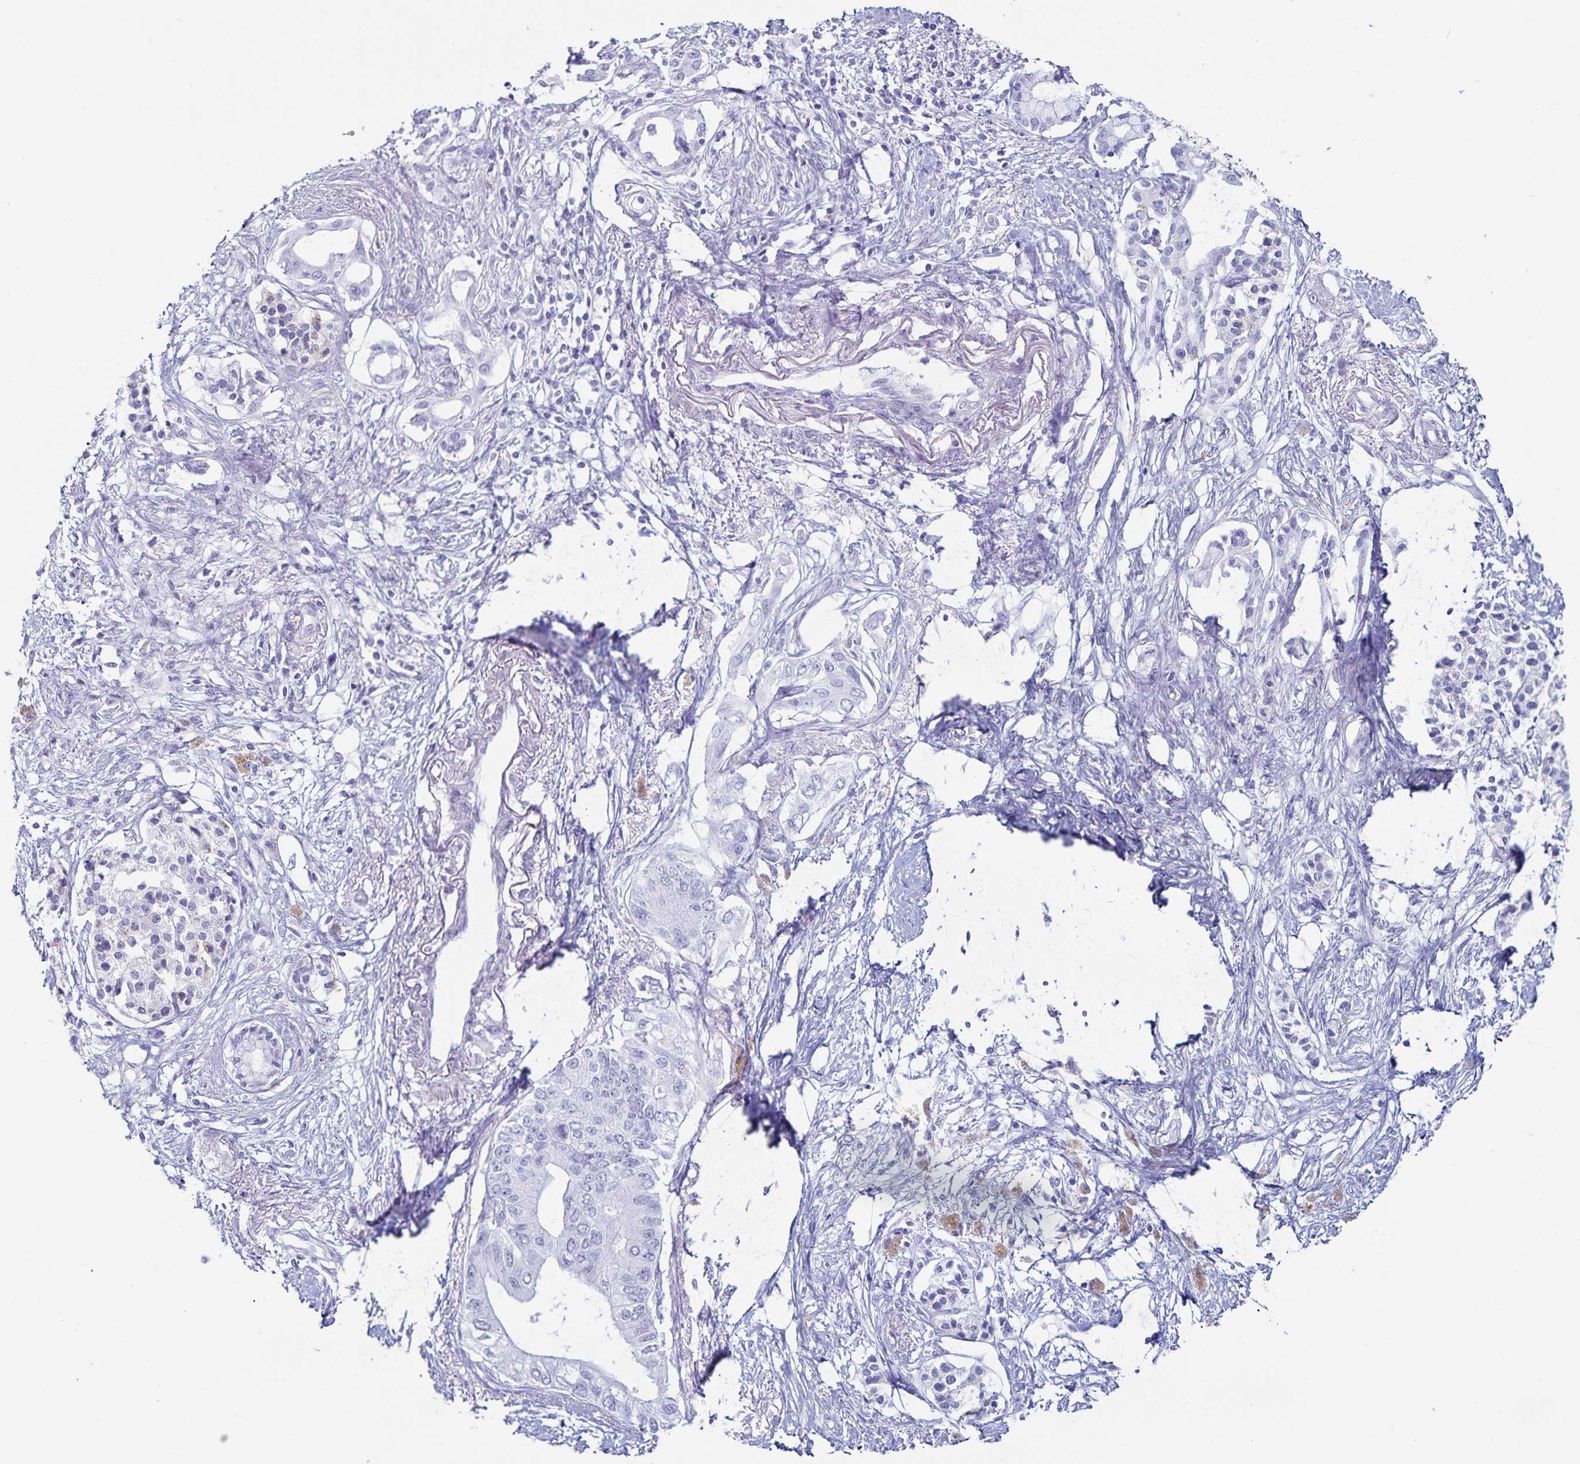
{"staining": {"intensity": "negative", "quantity": "none", "location": "none"}, "tissue": "pancreatic cancer", "cell_type": "Tumor cells", "image_type": "cancer", "snomed": [{"axis": "morphology", "description": "Adenocarcinoma, NOS"}, {"axis": "topography", "description": "Pancreas"}], "caption": "Immunohistochemistry (IHC) of pancreatic cancer displays no staining in tumor cells.", "gene": "GPR137", "patient": {"sex": "female", "age": 63}}